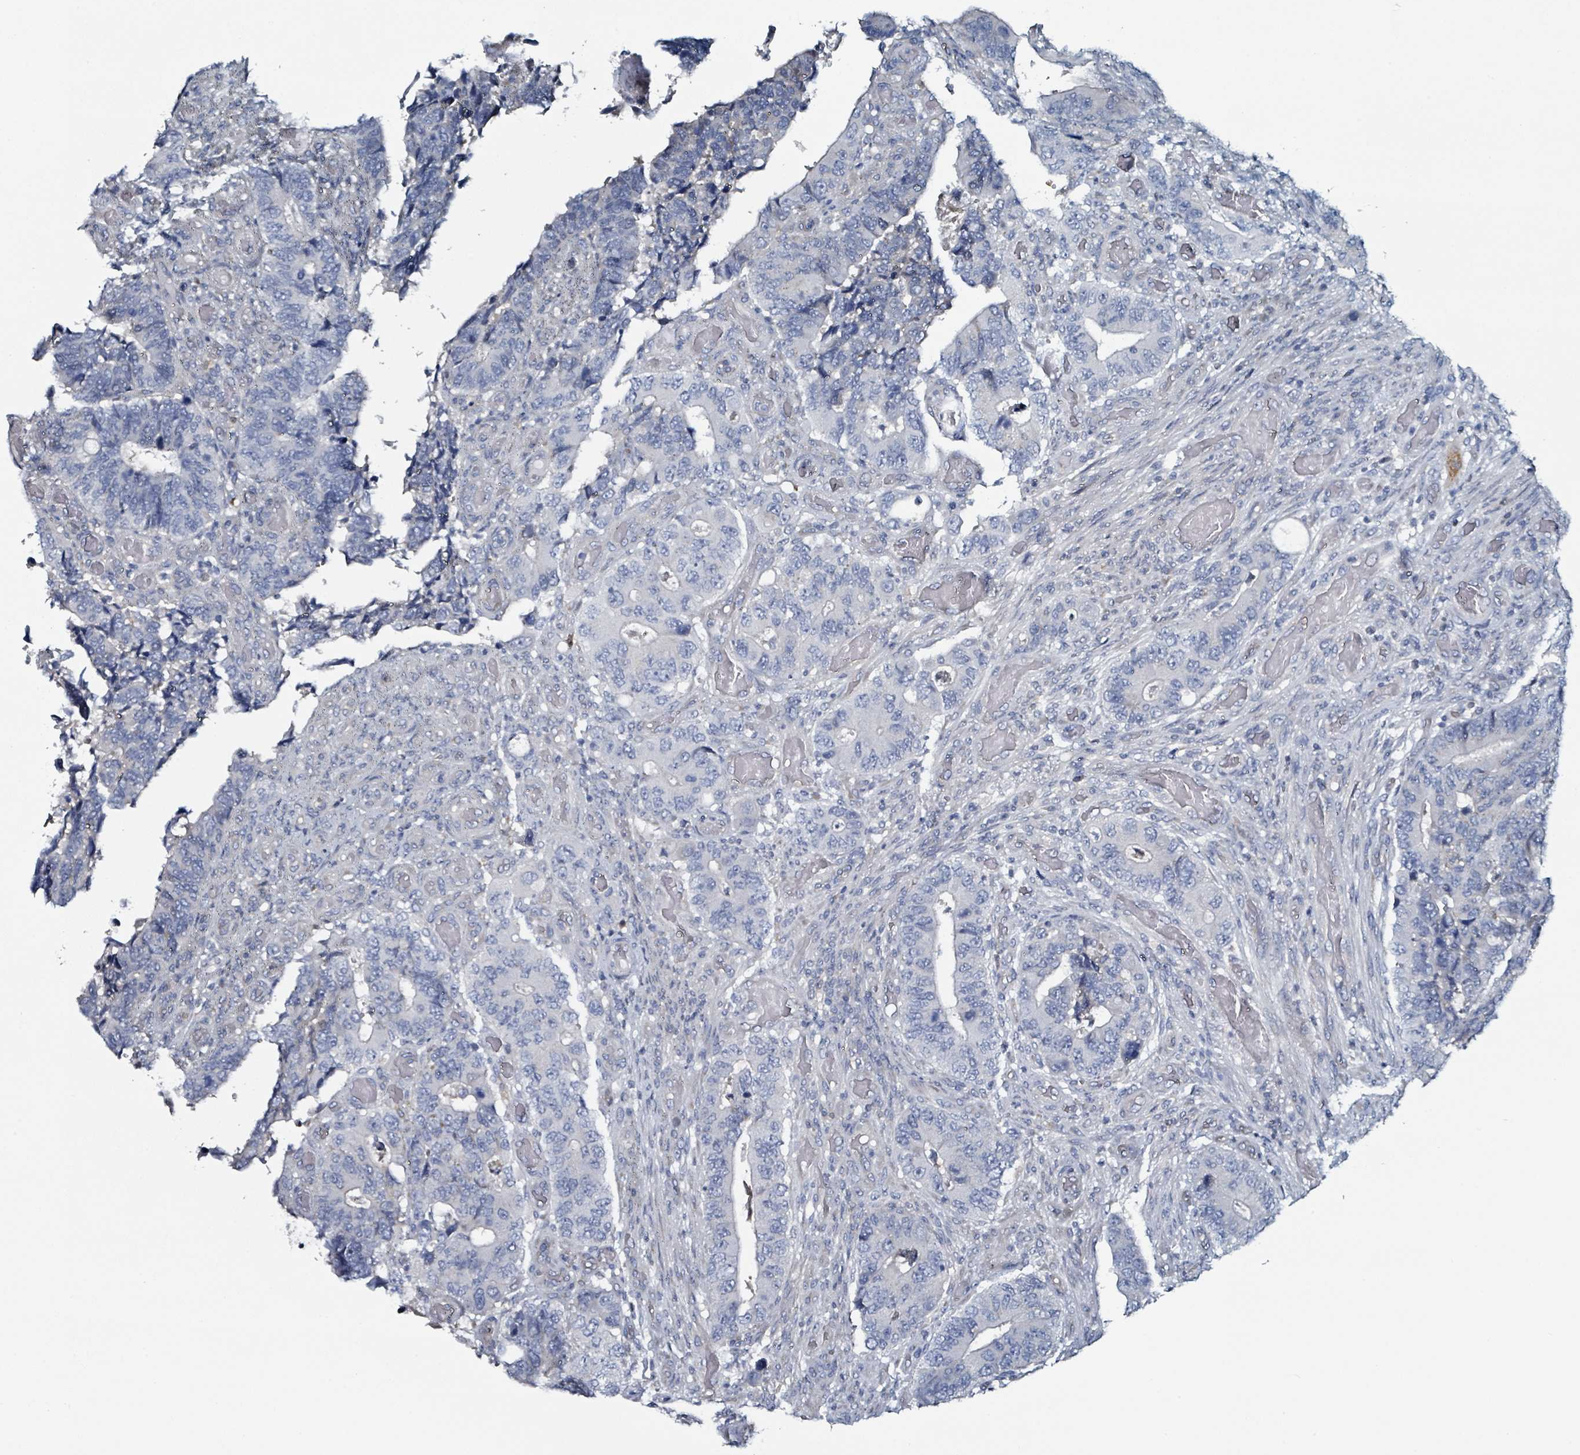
{"staining": {"intensity": "negative", "quantity": "none", "location": "none"}, "tissue": "colorectal cancer", "cell_type": "Tumor cells", "image_type": "cancer", "snomed": [{"axis": "morphology", "description": "Adenocarcinoma, NOS"}, {"axis": "topography", "description": "Colon"}], "caption": "A micrograph of human adenocarcinoma (colorectal) is negative for staining in tumor cells.", "gene": "B3GAT3", "patient": {"sex": "male", "age": 87}}